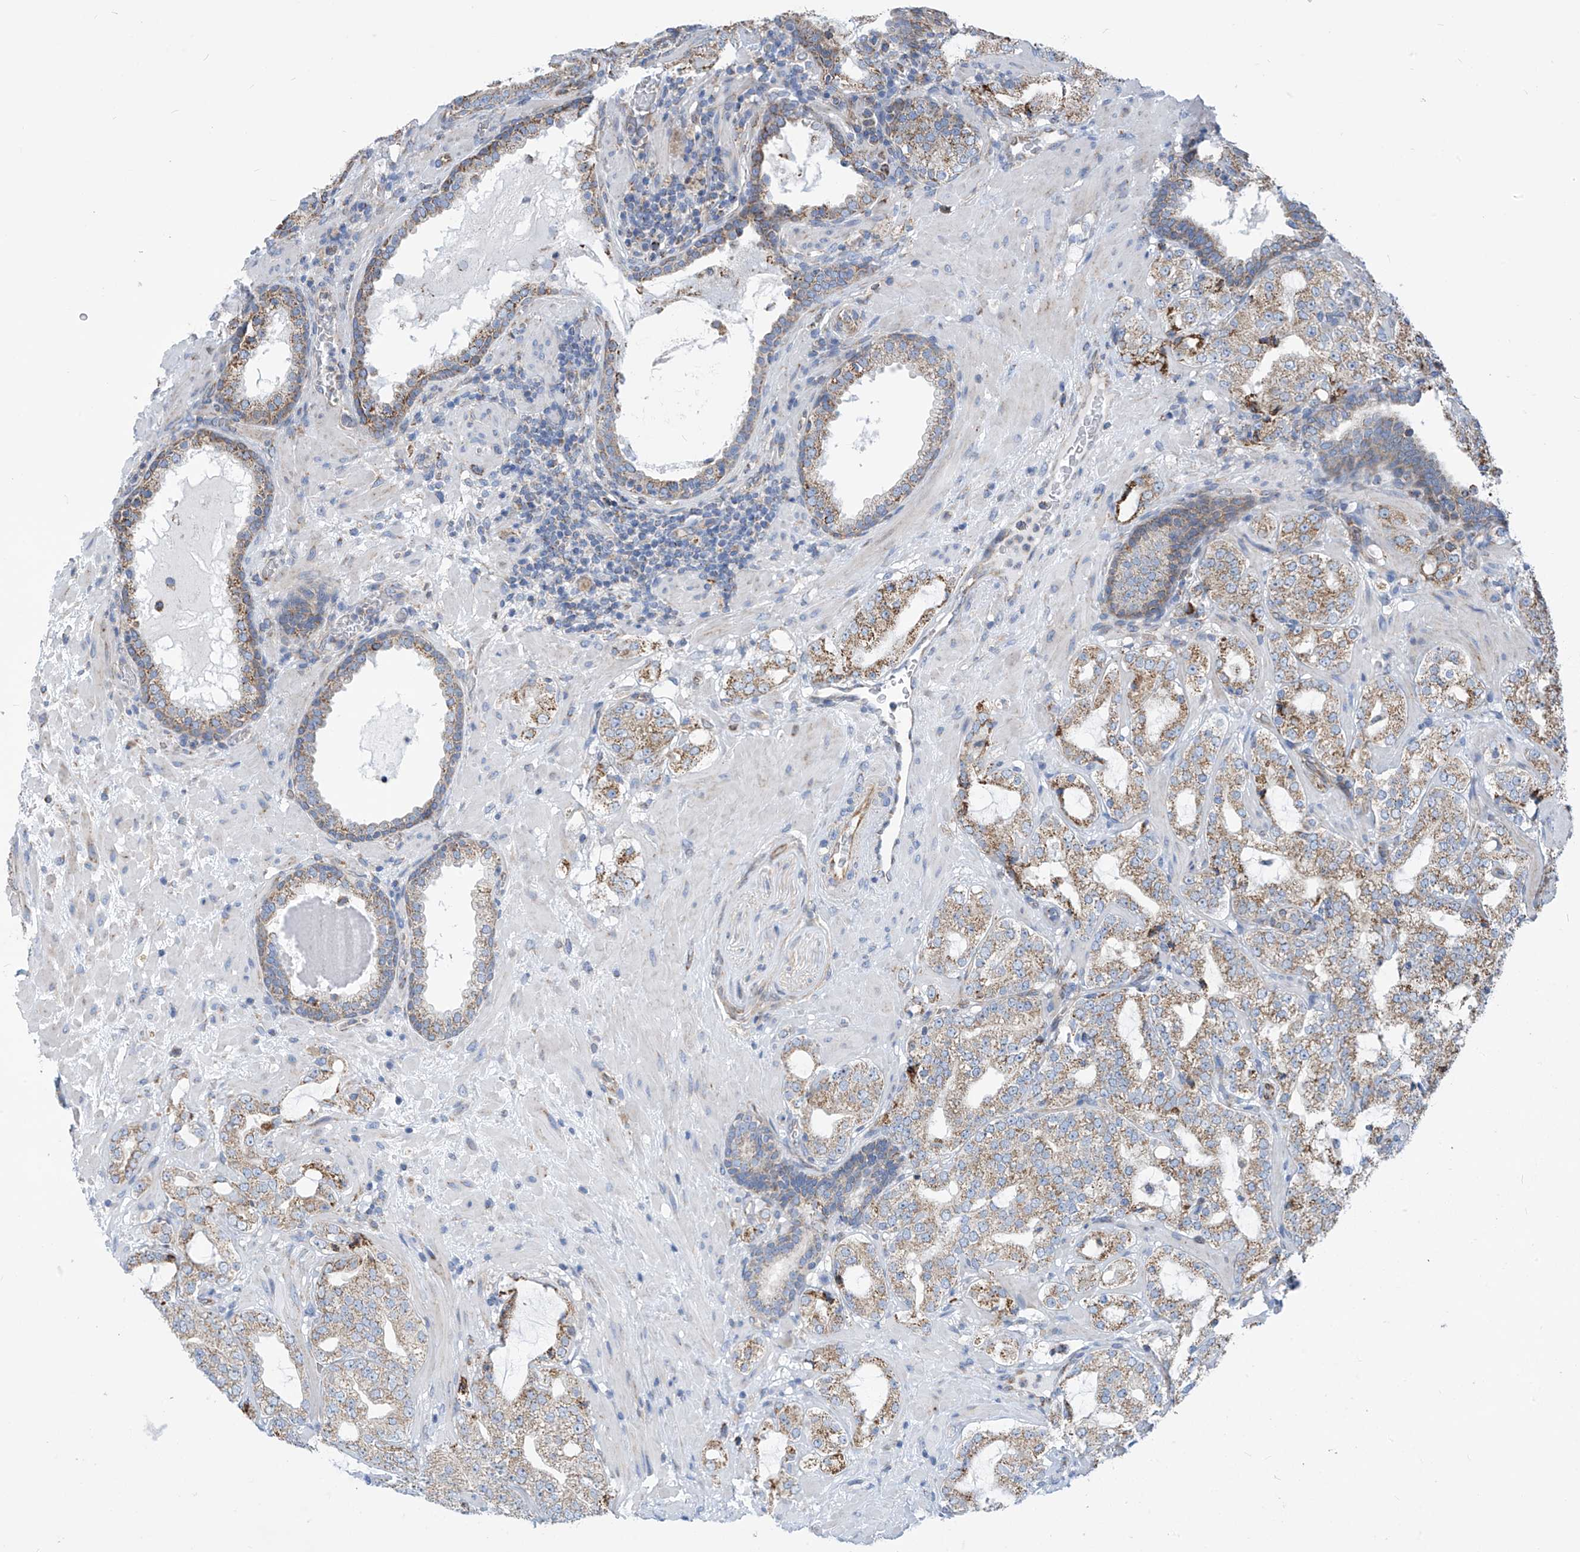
{"staining": {"intensity": "moderate", "quantity": ">75%", "location": "cytoplasmic/membranous"}, "tissue": "prostate cancer", "cell_type": "Tumor cells", "image_type": "cancer", "snomed": [{"axis": "morphology", "description": "Adenocarcinoma, High grade"}, {"axis": "topography", "description": "Prostate"}], "caption": "Immunohistochemistry (IHC) histopathology image of human prostate adenocarcinoma (high-grade) stained for a protein (brown), which displays medium levels of moderate cytoplasmic/membranous expression in about >75% of tumor cells.", "gene": "EIF5B", "patient": {"sex": "male", "age": 64}}